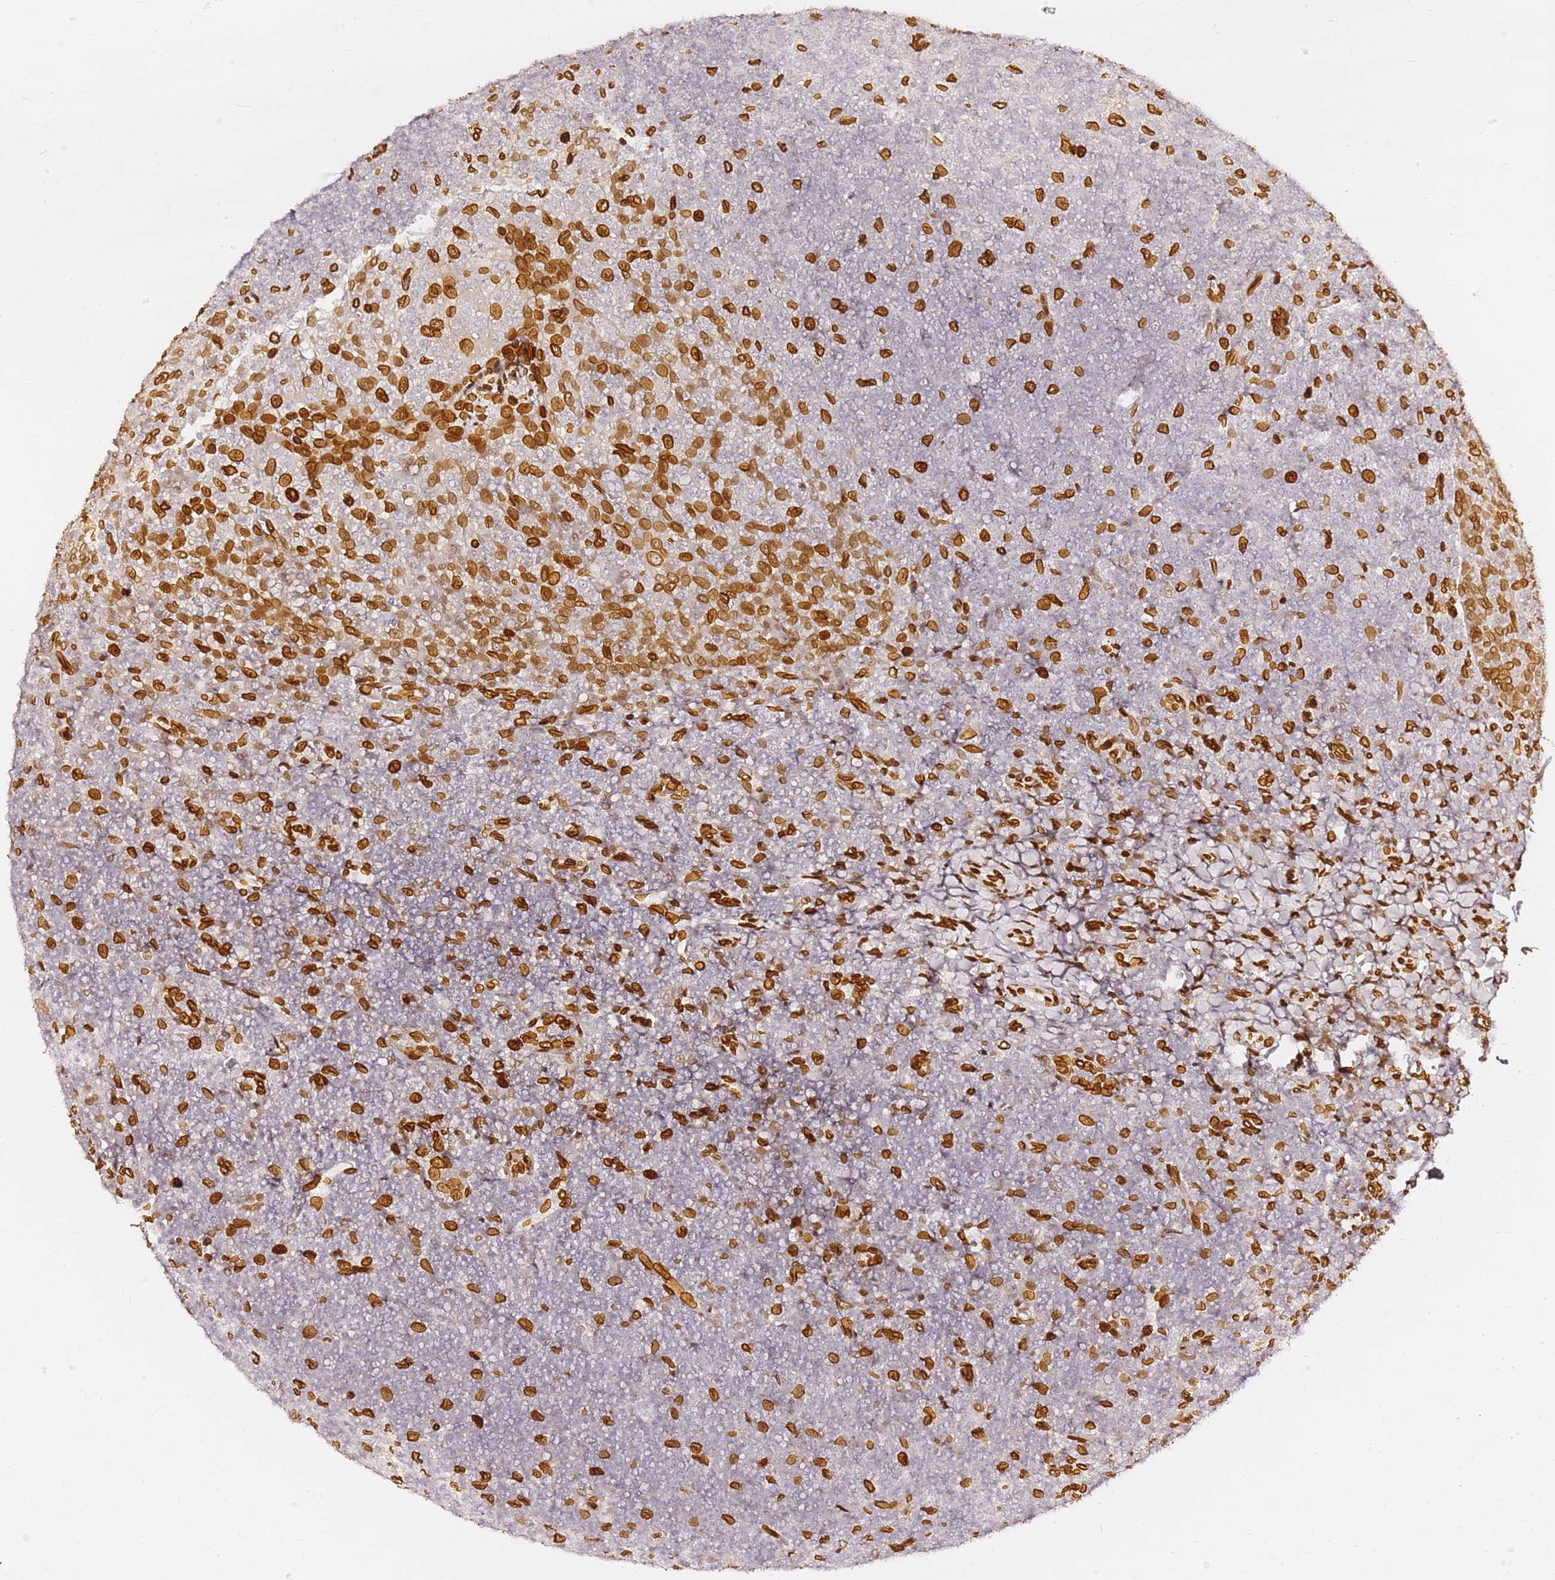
{"staining": {"intensity": "strong", "quantity": "25%-75%", "location": "cytoplasmic/membranous,nuclear"}, "tissue": "tonsil", "cell_type": "Germinal center cells", "image_type": "normal", "snomed": [{"axis": "morphology", "description": "Normal tissue, NOS"}, {"axis": "topography", "description": "Tonsil"}], "caption": "Protein staining exhibits strong cytoplasmic/membranous,nuclear positivity in approximately 25%-75% of germinal center cells in benign tonsil.", "gene": "C6orf141", "patient": {"sex": "female", "age": 10}}